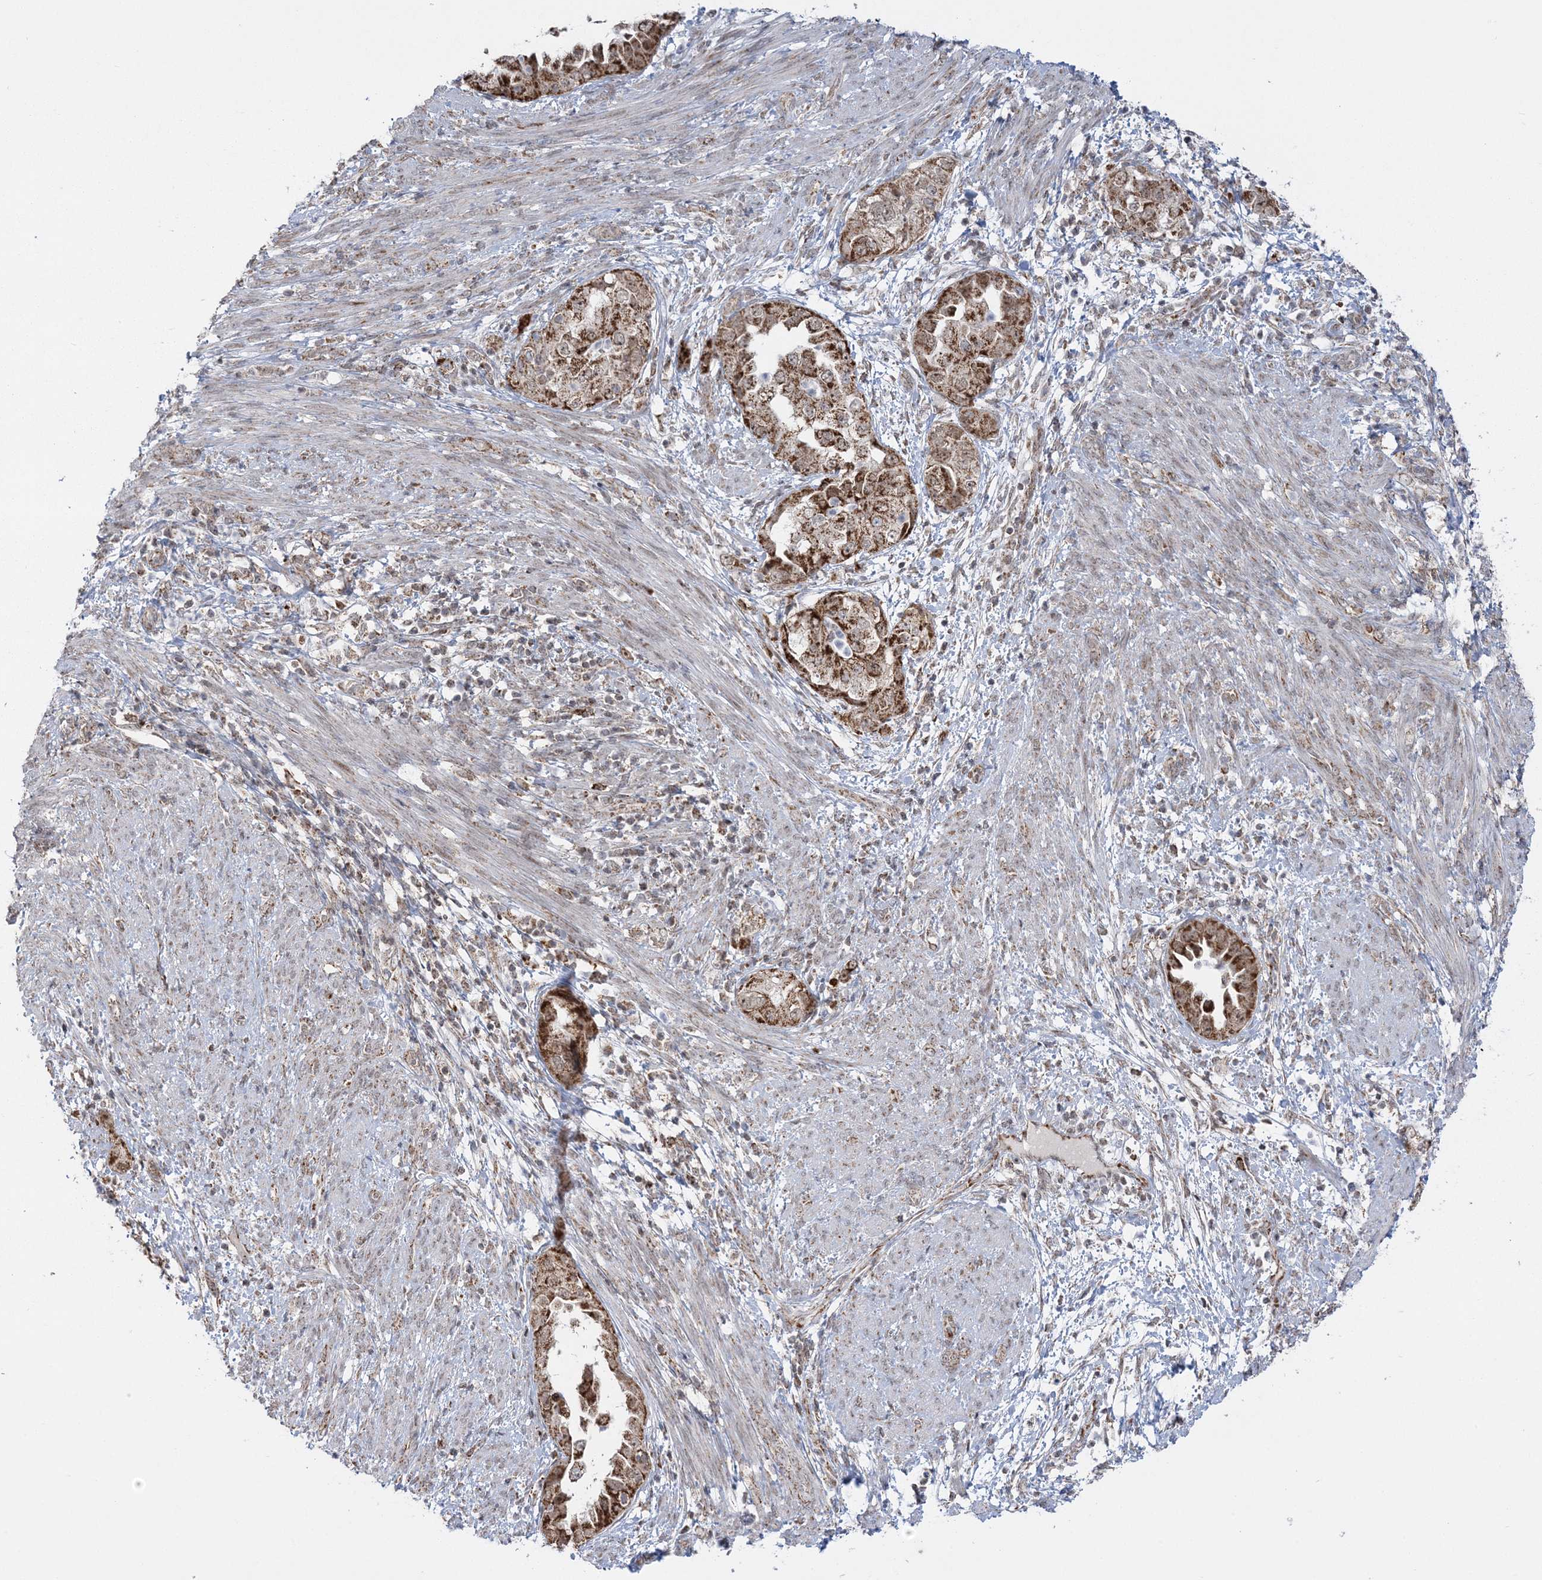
{"staining": {"intensity": "strong", "quantity": ">75%", "location": "cytoplasmic/membranous"}, "tissue": "endometrial cancer", "cell_type": "Tumor cells", "image_type": "cancer", "snomed": [{"axis": "morphology", "description": "Adenocarcinoma, NOS"}, {"axis": "topography", "description": "Endometrium"}], "caption": "An immunohistochemistry (IHC) histopathology image of neoplastic tissue is shown. Protein staining in brown labels strong cytoplasmic/membranous positivity in adenocarcinoma (endometrial) within tumor cells. The protein of interest is stained brown, and the nuclei are stained in blue (DAB (3,3'-diaminobenzidine) IHC with brightfield microscopy, high magnification).", "gene": "GRSF1", "patient": {"sex": "female", "age": 85}}